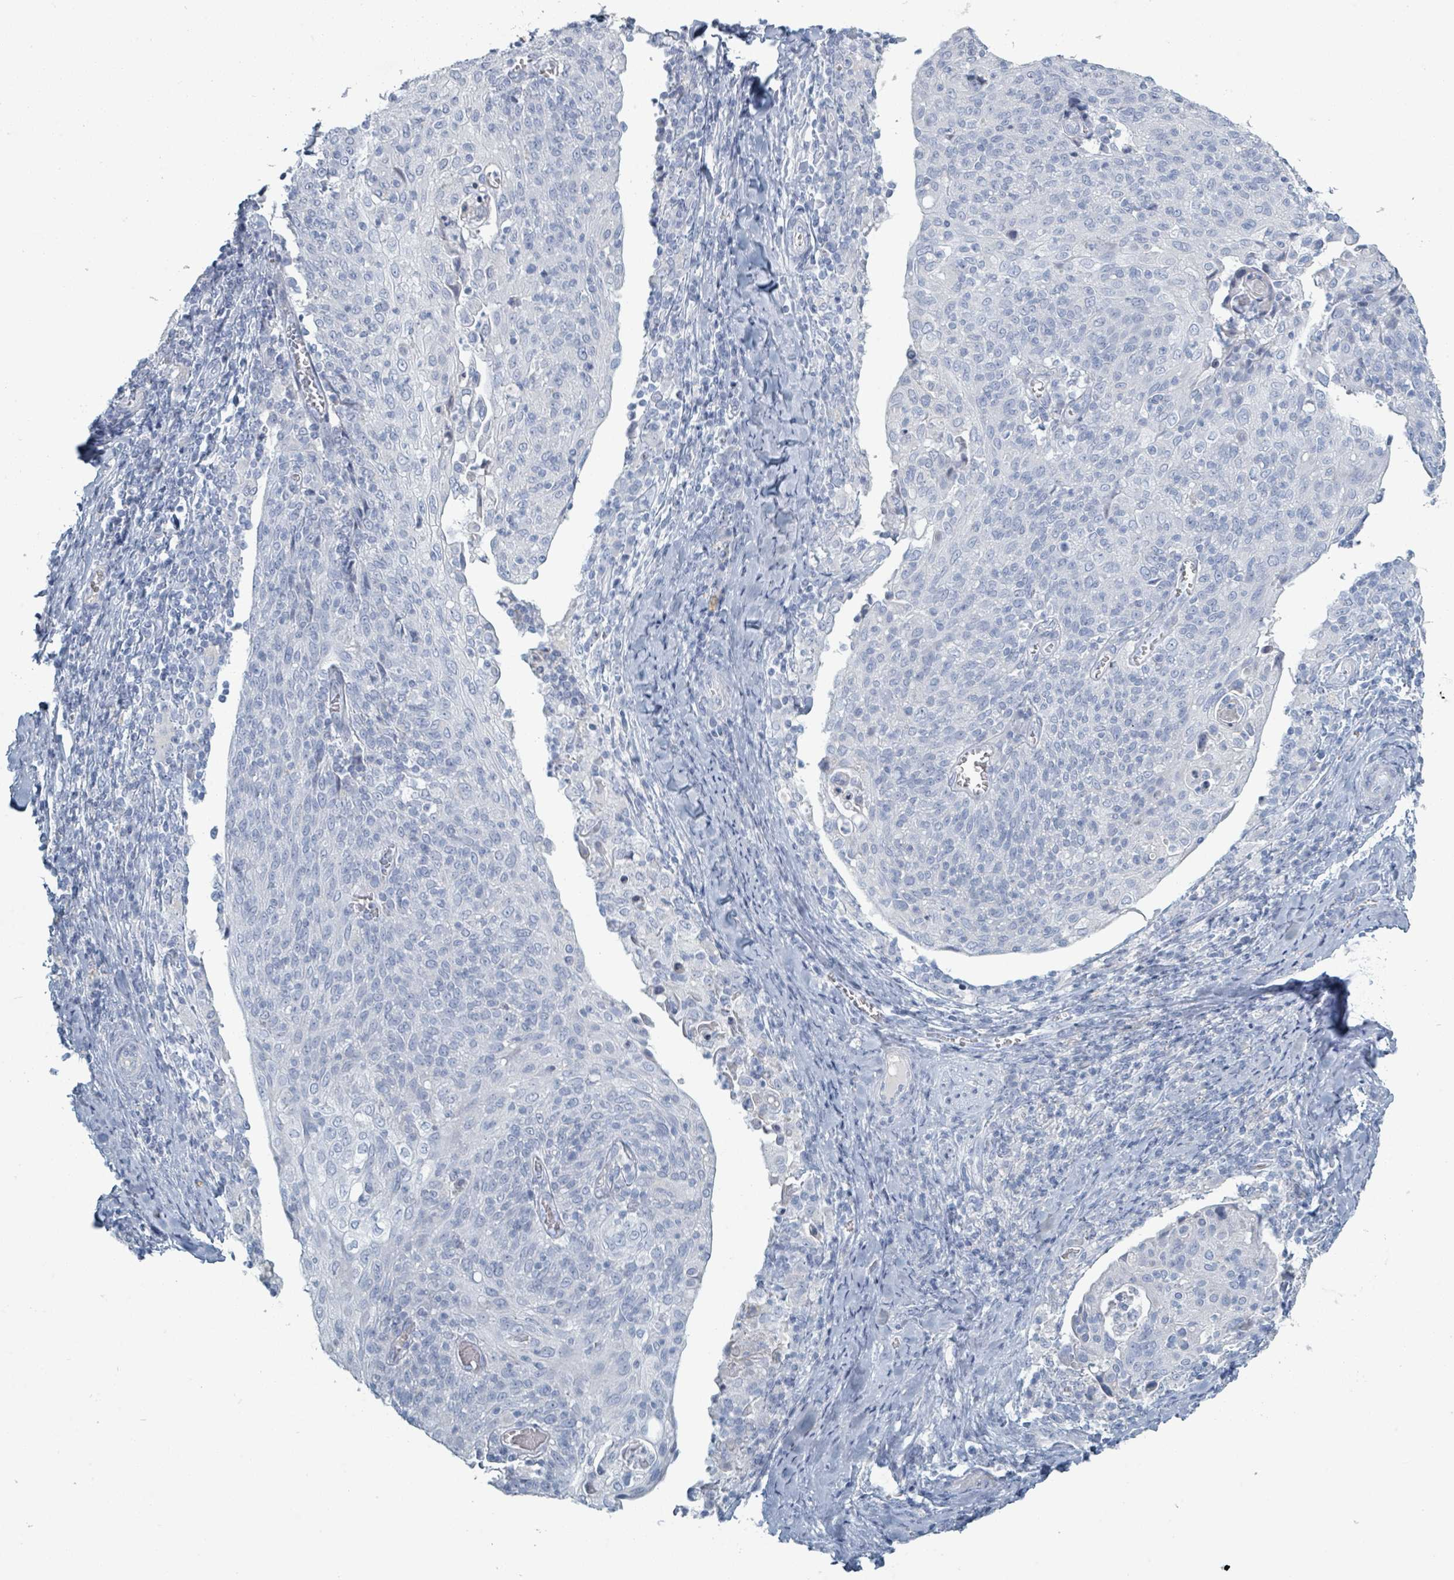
{"staining": {"intensity": "negative", "quantity": "none", "location": "none"}, "tissue": "cervical cancer", "cell_type": "Tumor cells", "image_type": "cancer", "snomed": [{"axis": "morphology", "description": "Squamous cell carcinoma, NOS"}, {"axis": "topography", "description": "Cervix"}], "caption": "Immunohistochemistry of cervical cancer (squamous cell carcinoma) reveals no staining in tumor cells.", "gene": "HEATR5A", "patient": {"sex": "female", "age": 52}}